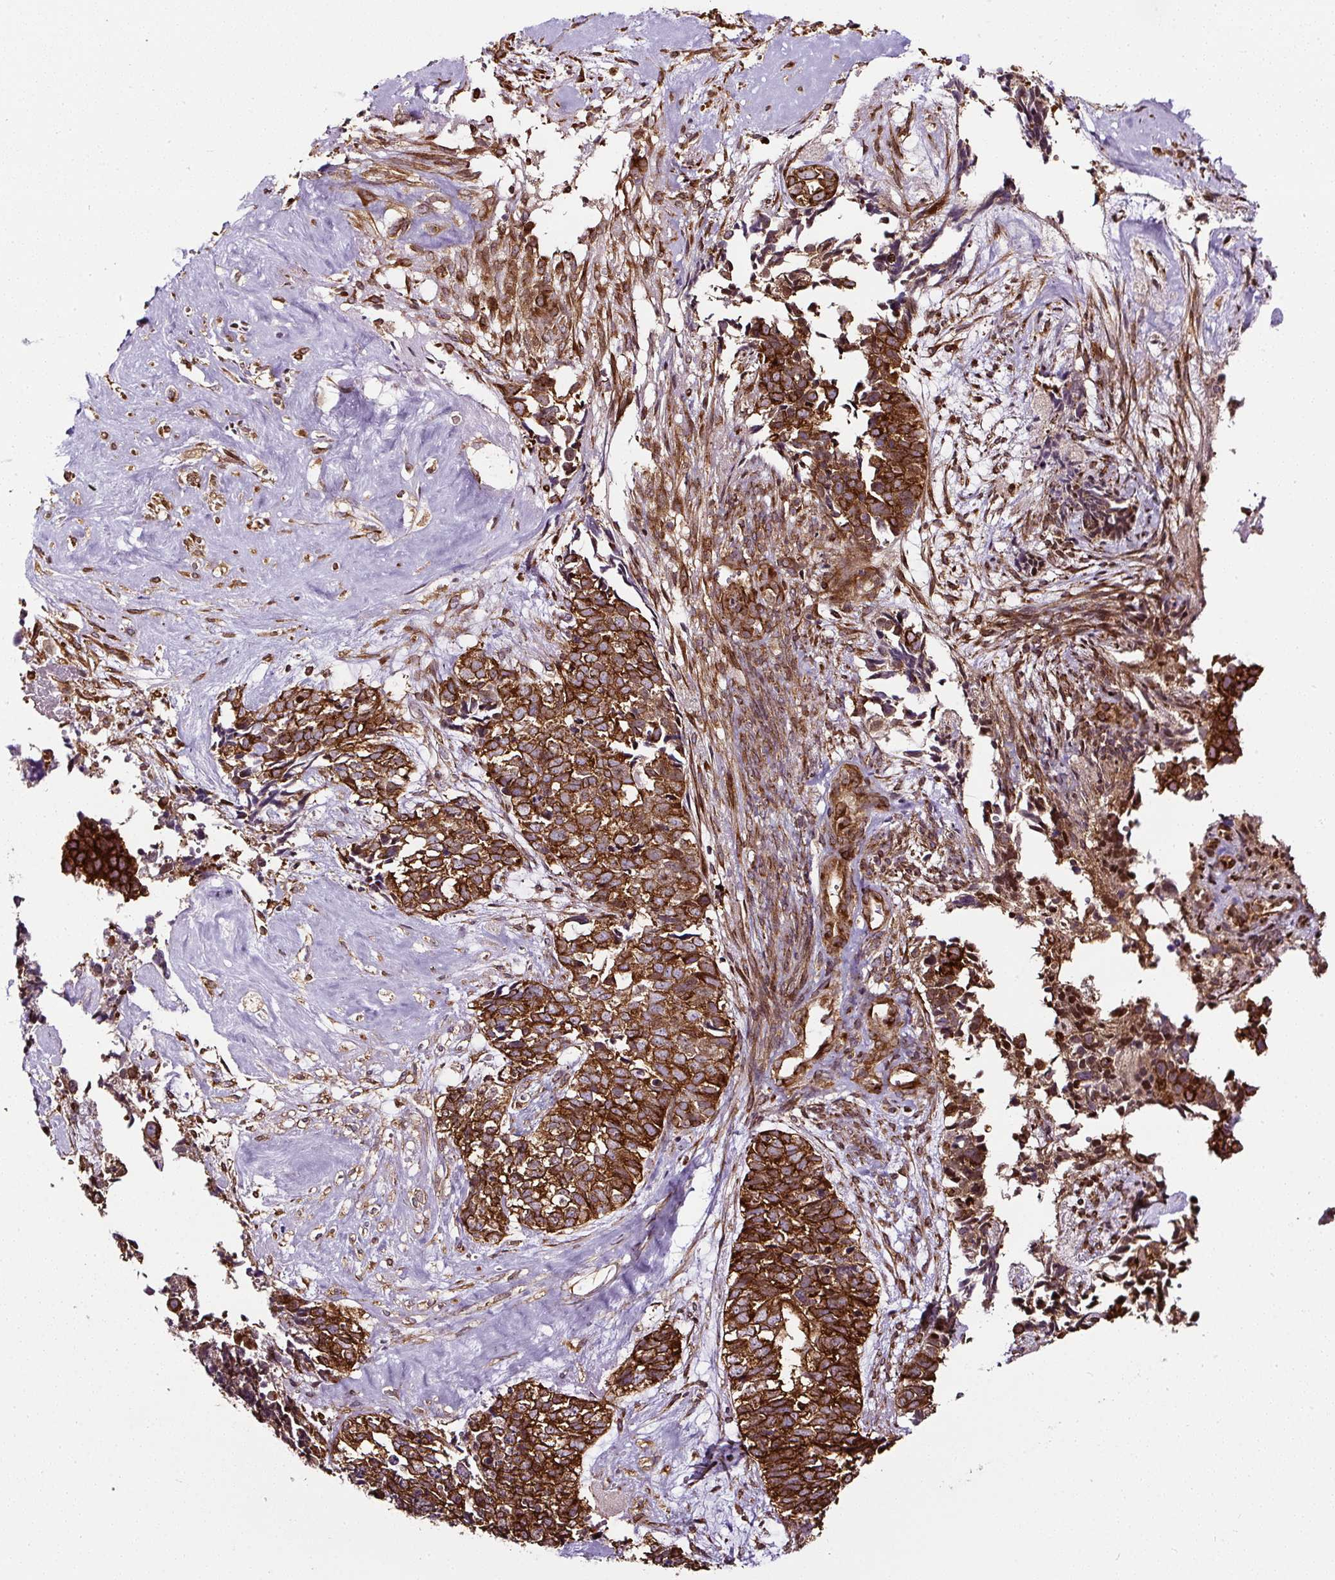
{"staining": {"intensity": "strong", "quantity": ">75%", "location": "cytoplasmic/membranous"}, "tissue": "cervical cancer", "cell_type": "Tumor cells", "image_type": "cancer", "snomed": [{"axis": "morphology", "description": "Squamous cell carcinoma, NOS"}, {"axis": "topography", "description": "Cervix"}], "caption": "The photomicrograph reveals immunohistochemical staining of cervical cancer. There is strong cytoplasmic/membranous expression is identified in approximately >75% of tumor cells.", "gene": "KDM4E", "patient": {"sex": "female", "age": 63}}